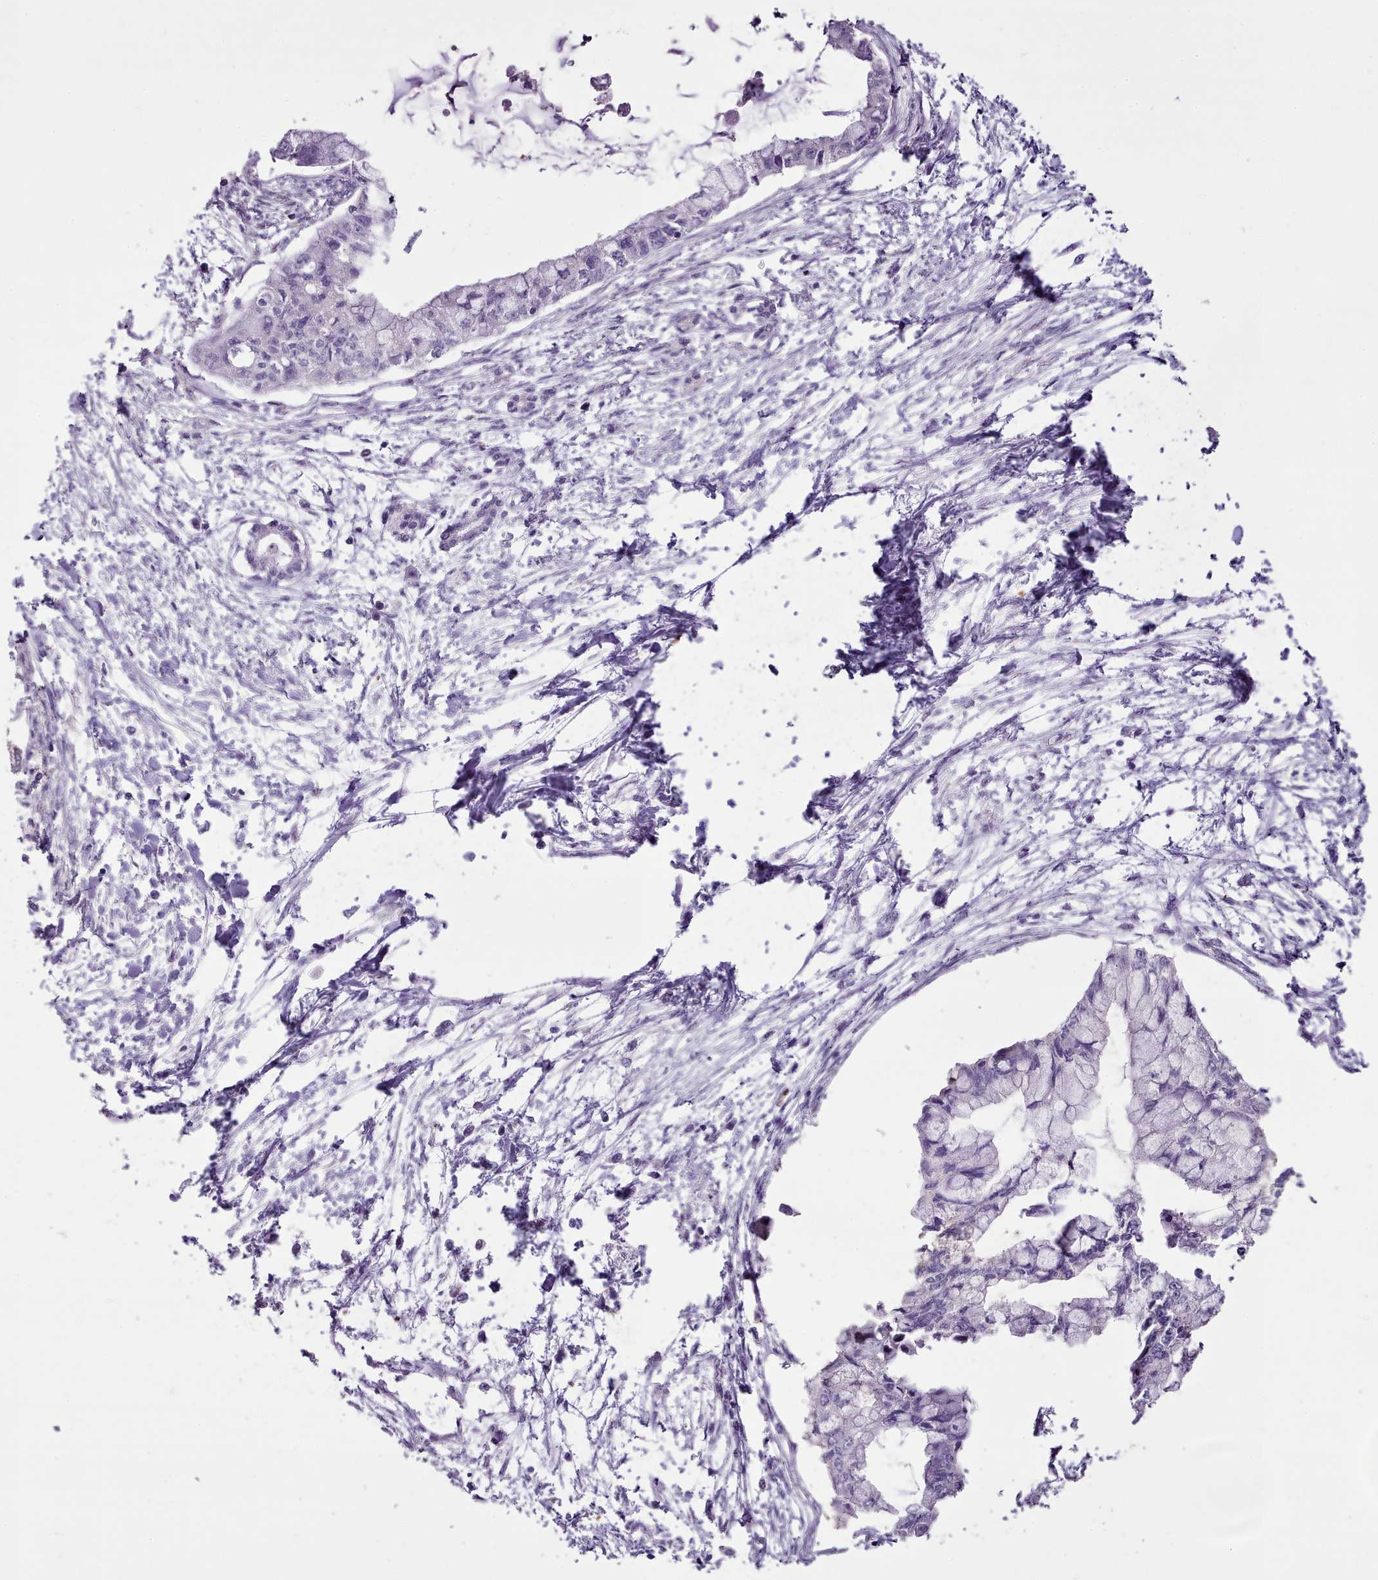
{"staining": {"intensity": "negative", "quantity": "none", "location": "none"}, "tissue": "pancreatic cancer", "cell_type": "Tumor cells", "image_type": "cancer", "snomed": [{"axis": "morphology", "description": "Adenocarcinoma, NOS"}, {"axis": "topography", "description": "Pancreas"}], "caption": "Tumor cells show no significant staining in adenocarcinoma (pancreatic).", "gene": "BLOC1S2", "patient": {"sex": "male", "age": 48}}